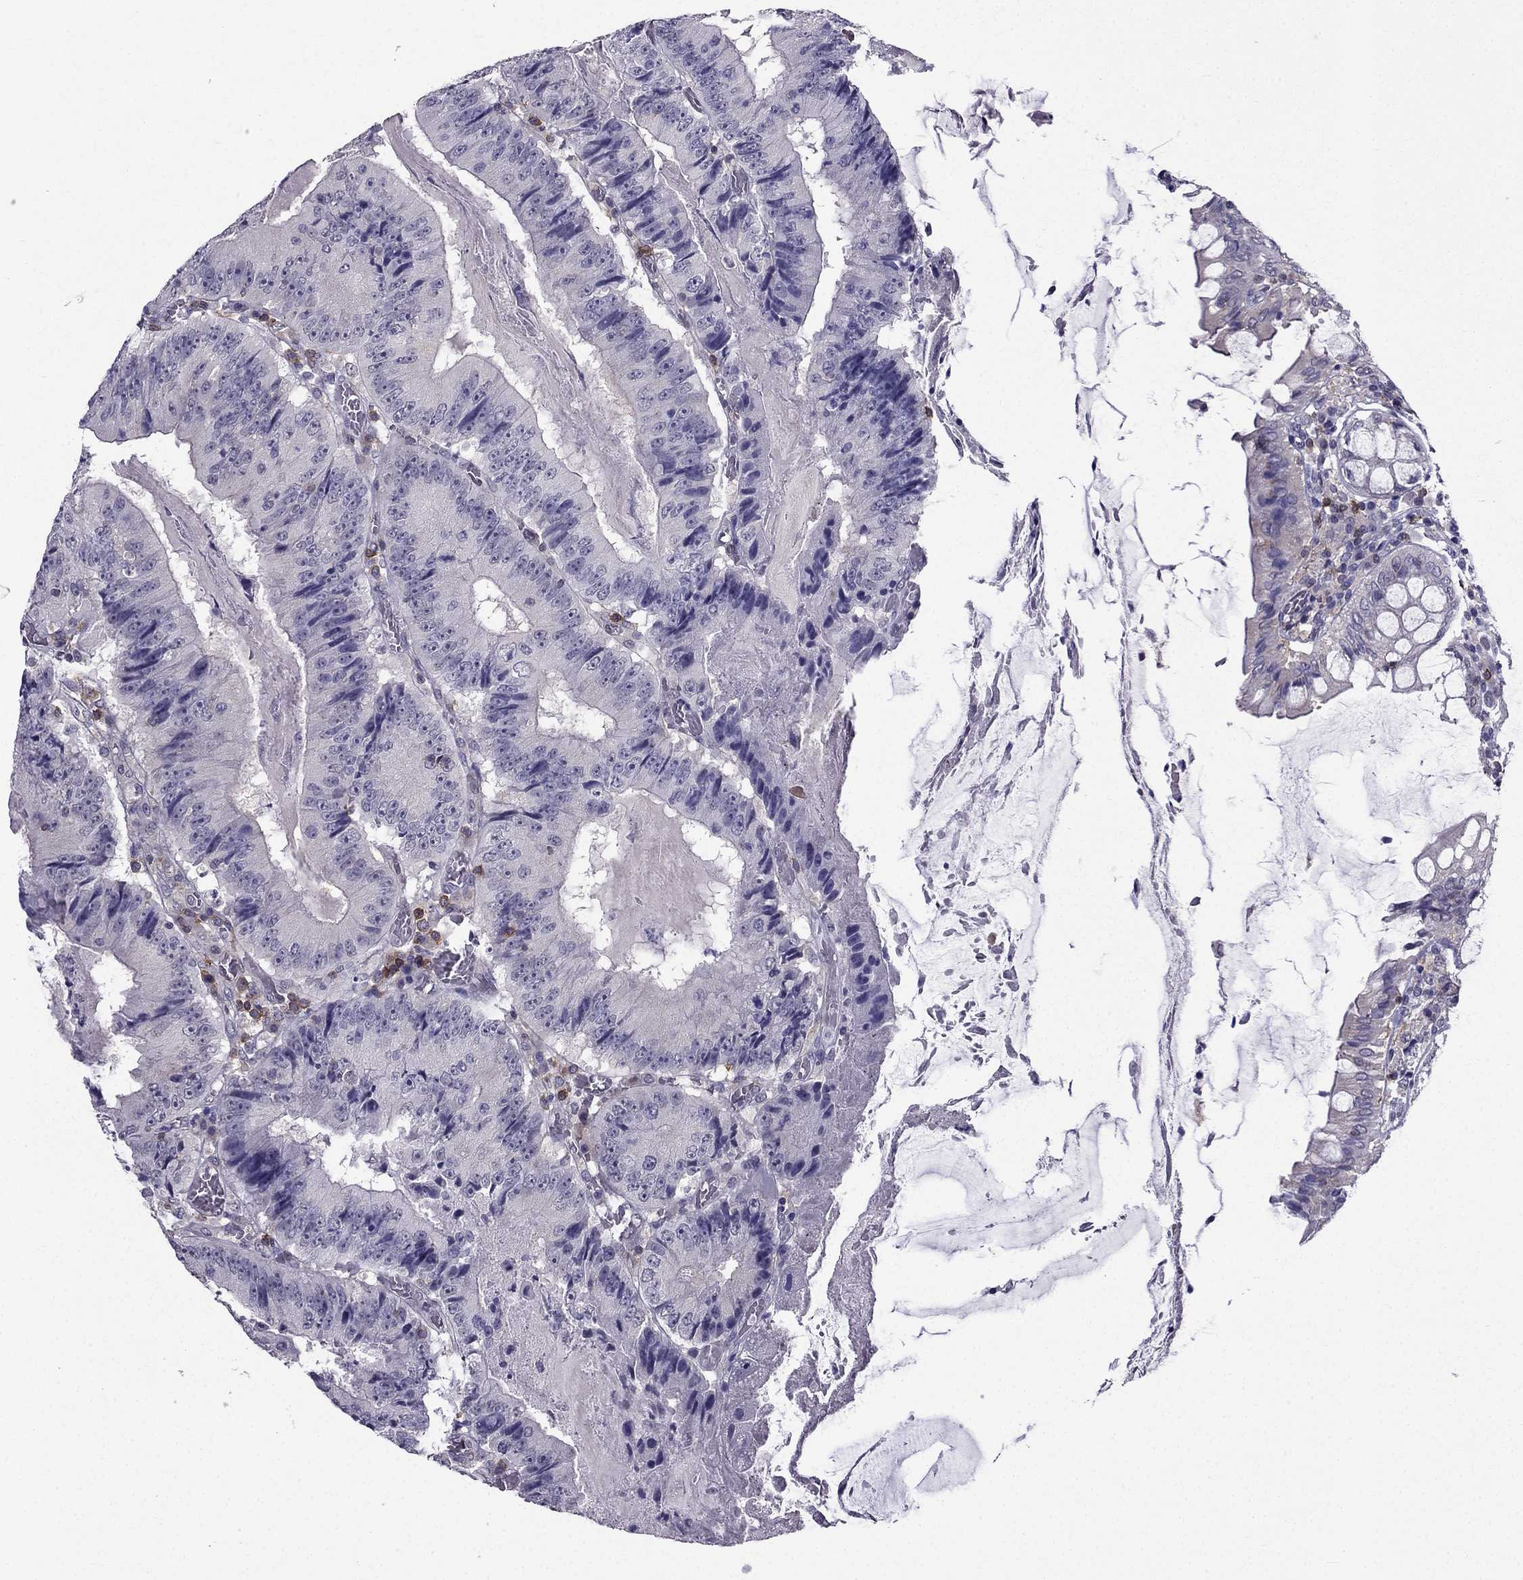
{"staining": {"intensity": "negative", "quantity": "none", "location": "none"}, "tissue": "colorectal cancer", "cell_type": "Tumor cells", "image_type": "cancer", "snomed": [{"axis": "morphology", "description": "Adenocarcinoma, NOS"}, {"axis": "topography", "description": "Colon"}], "caption": "A histopathology image of adenocarcinoma (colorectal) stained for a protein shows no brown staining in tumor cells. (Brightfield microscopy of DAB (3,3'-diaminobenzidine) immunohistochemistry (IHC) at high magnification).", "gene": "AAK1", "patient": {"sex": "female", "age": 86}}